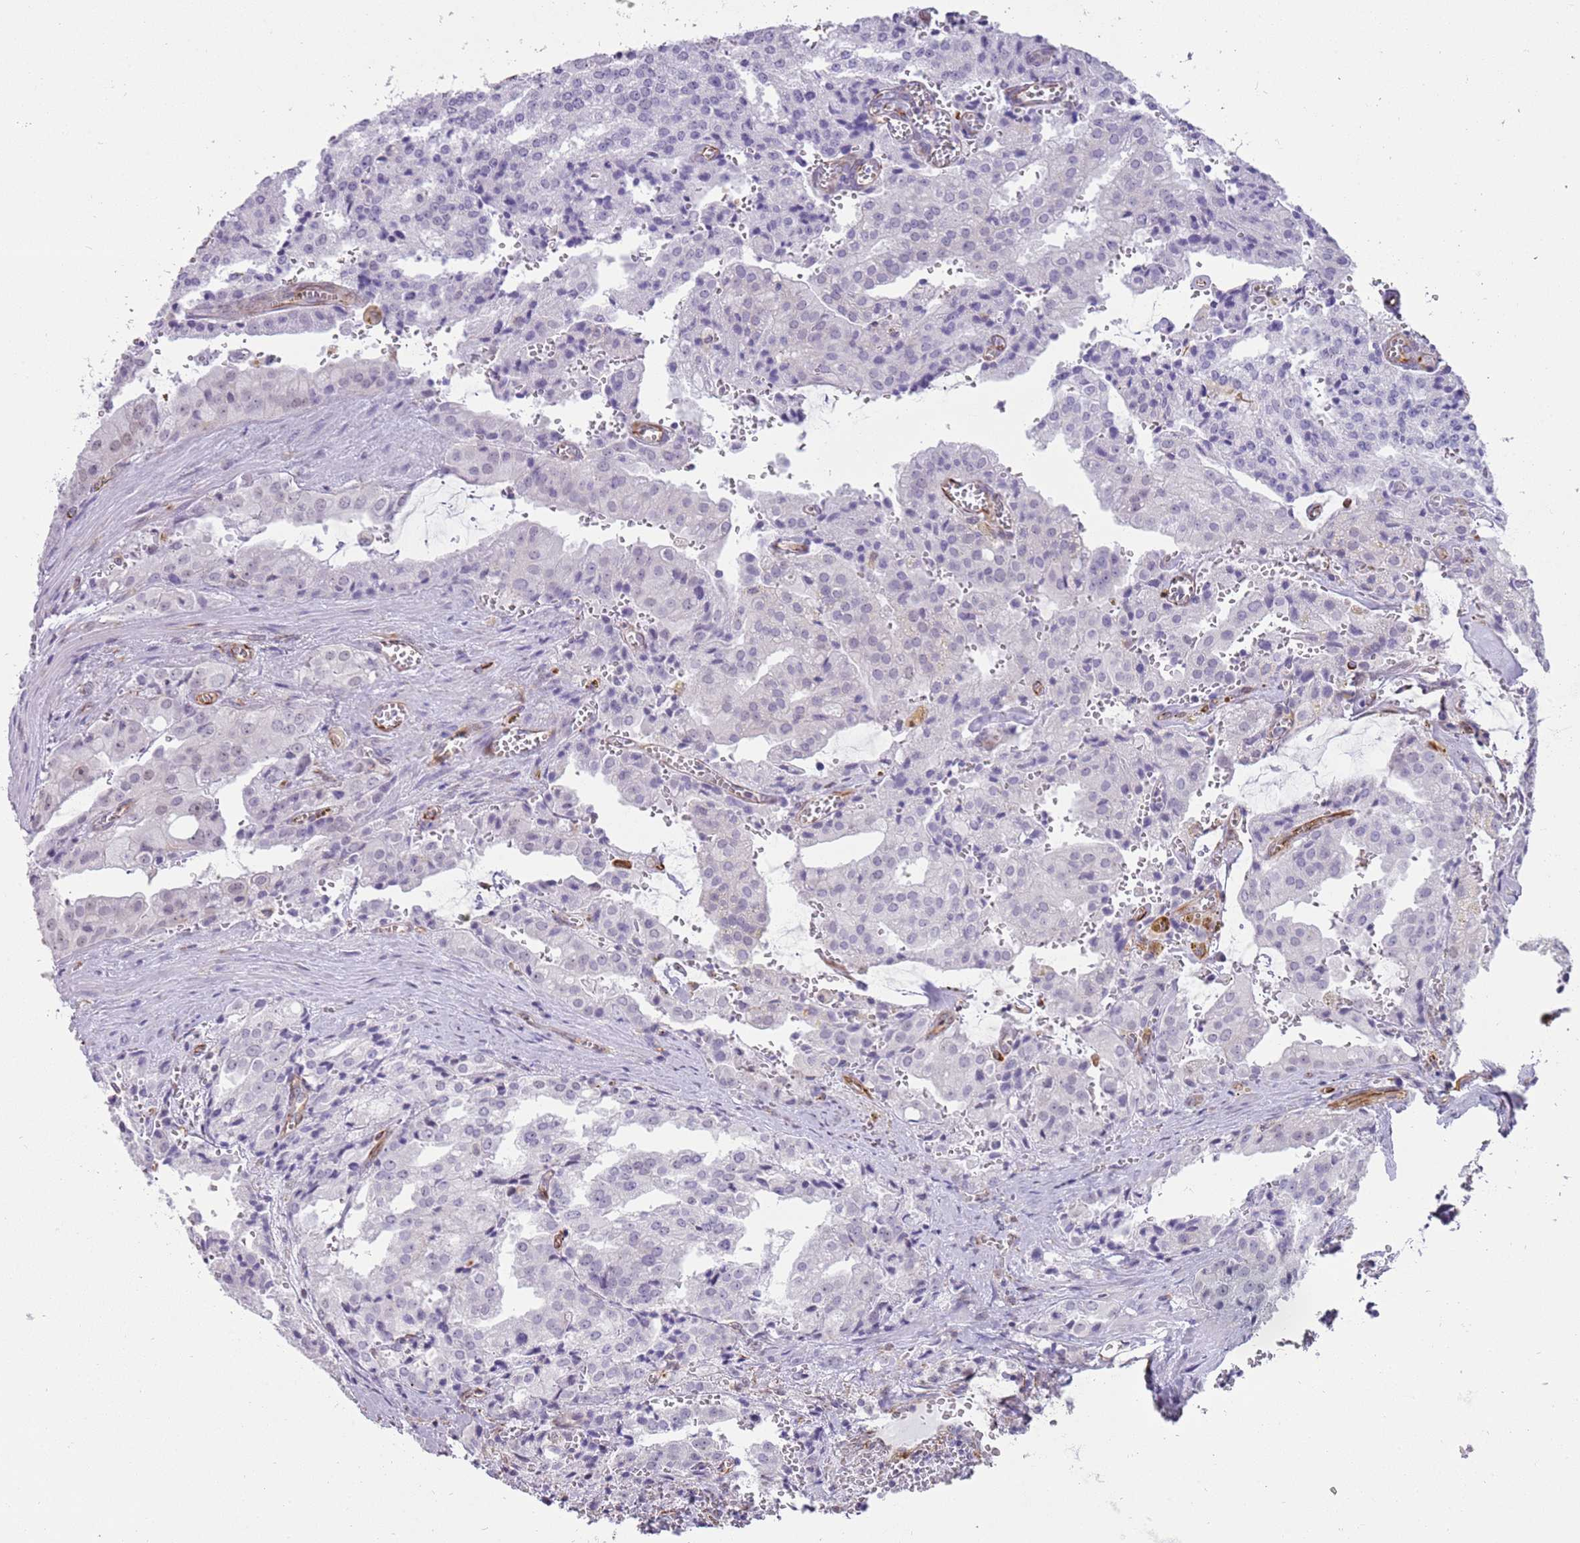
{"staining": {"intensity": "negative", "quantity": "none", "location": "none"}, "tissue": "prostate cancer", "cell_type": "Tumor cells", "image_type": "cancer", "snomed": [{"axis": "morphology", "description": "Adenocarcinoma, High grade"}, {"axis": "topography", "description": "Prostate"}], "caption": "Tumor cells show no significant expression in prostate adenocarcinoma (high-grade).", "gene": "NBPF3", "patient": {"sex": "male", "age": 68}}